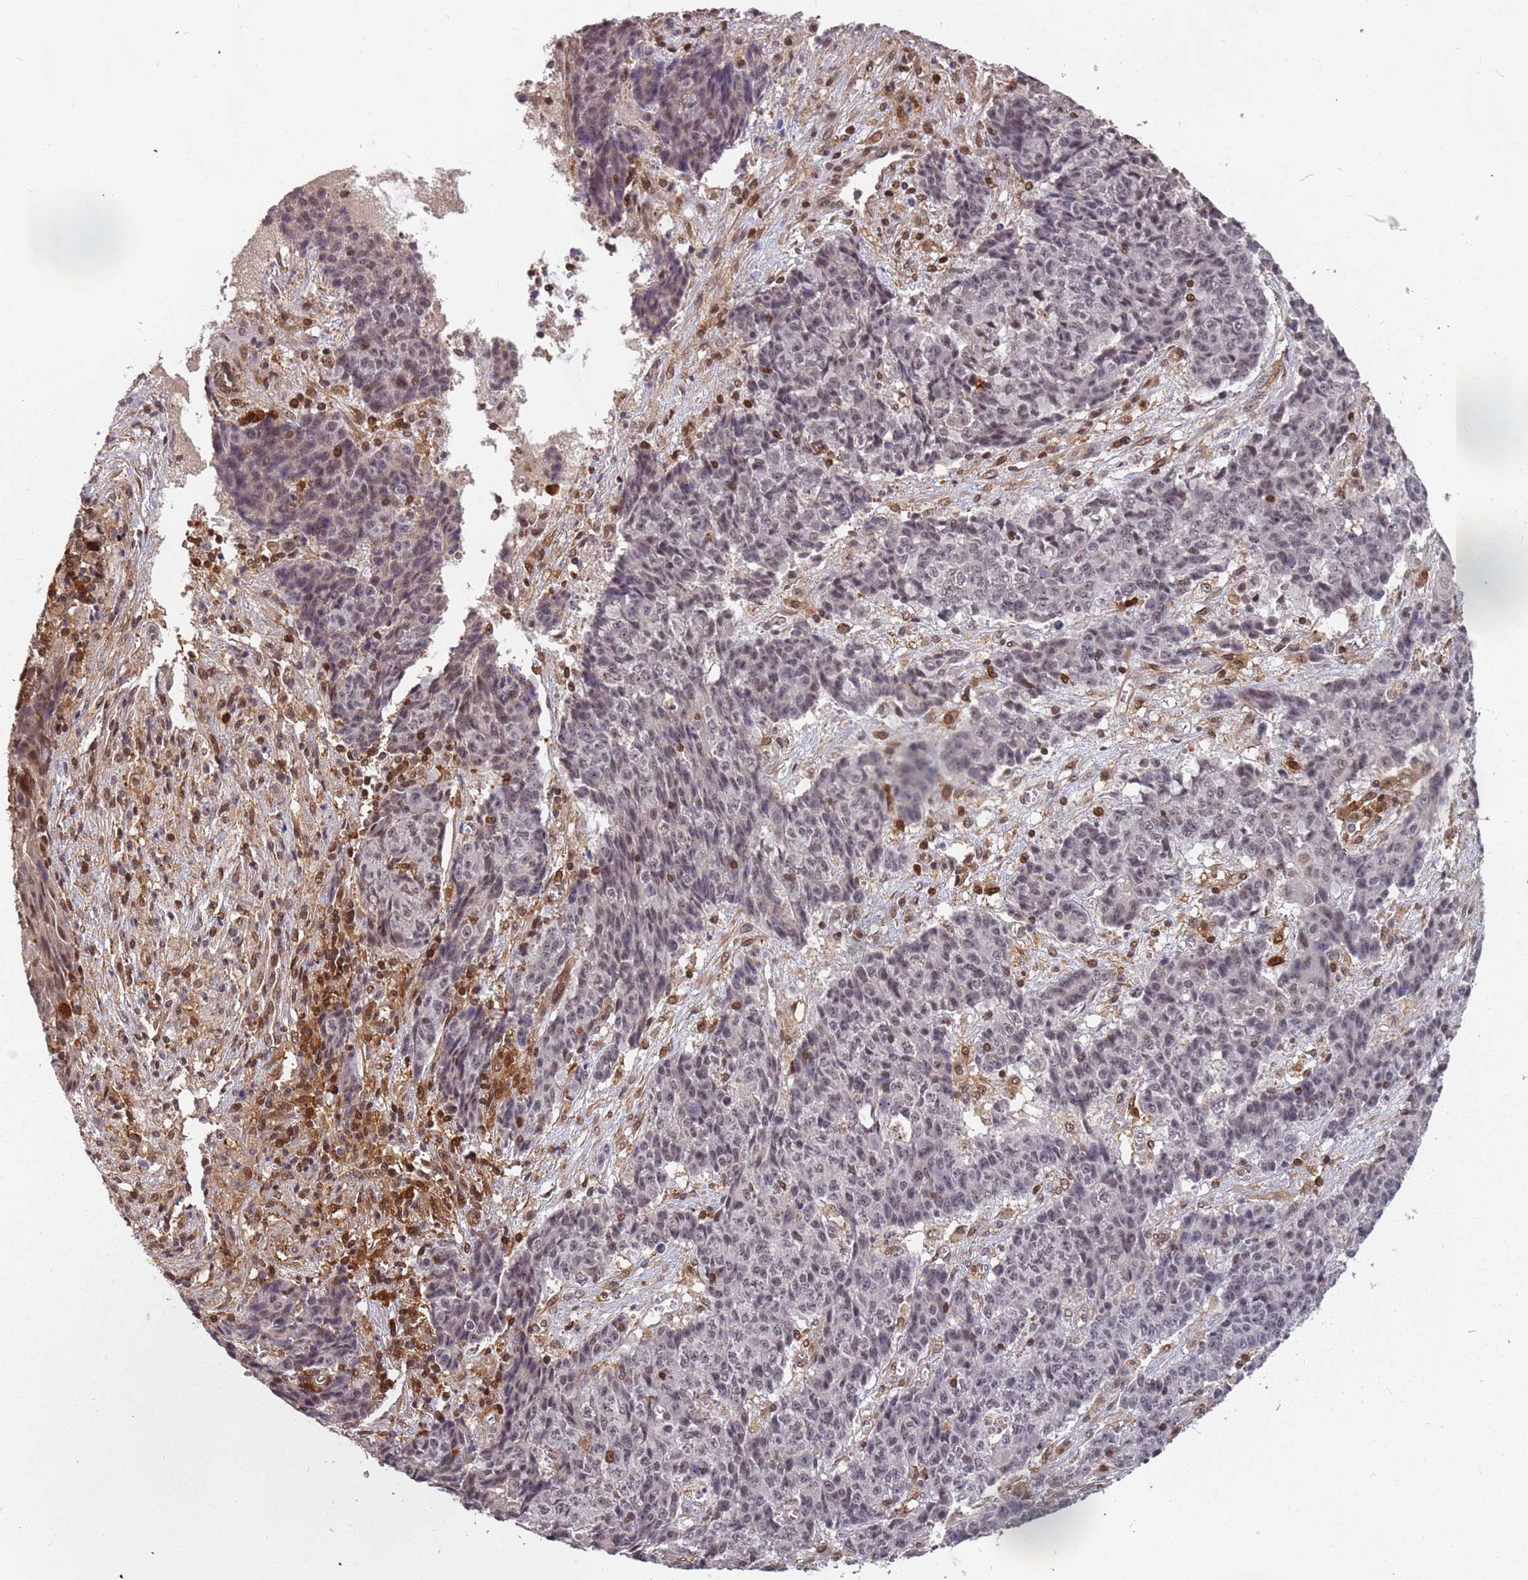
{"staining": {"intensity": "moderate", "quantity": "<25%", "location": "cytoplasmic/membranous,nuclear"}, "tissue": "ovarian cancer", "cell_type": "Tumor cells", "image_type": "cancer", "snomed": [{"axis": "morphology", "description": "Carcinoma, endometroid"}, {"axis": "topography", "description": "Ovary"}], "caption": "Immunohistochemistry (IHC) histopathology image of human ovarian cancer (endometroid carcinoma) stained for a protein (brown), which exhibits low levels of moderate cytoplasmic/membranous and nuclear expression in approximately <25% of tumor cells.", "gene": "GBP2", "patient": {"sex": "female", "age": 42}}